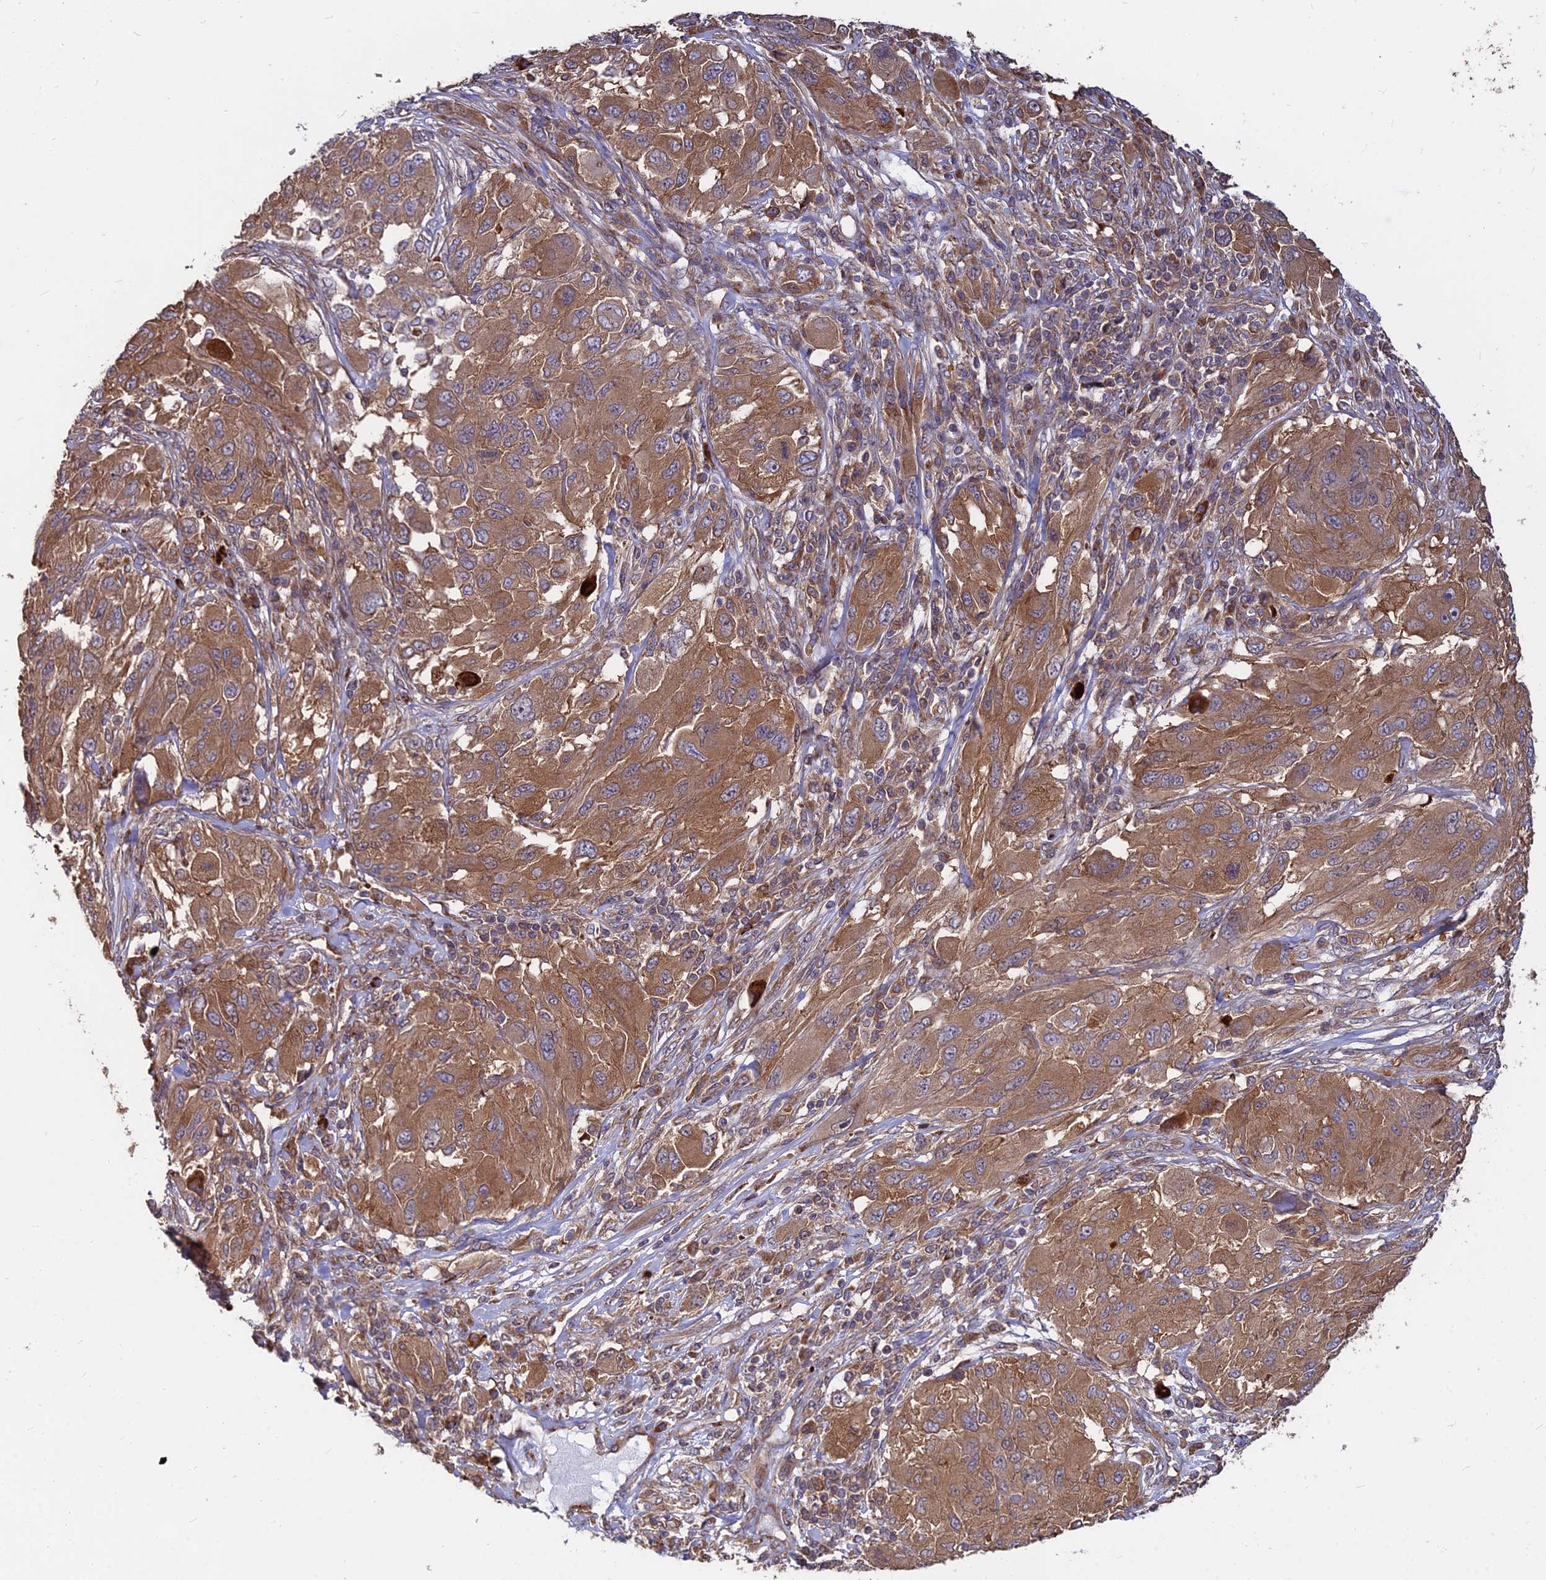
{"staining": {"intensity": "moderate", "quantity": ">75%", "location": "cytoplasmic/membranous"}, "tissue": "melanoma", "cell_type": "Tumor cells", "image_type": "cancer", "snomed": [{"axis": "morphology", "description": "Malignant melanoma, NOS"}, {"axis": "topography", "description": "Skin"}], "caption": "DAB (3,3'-diaminobenzidine) immunohistochemical staining of malignant melanoma displays moderate cytoplasmic/membranous protein staining in about >75% of tumor cells.", "gene": "CCT6B", "patient": {"sex": "female", "age": 91}}